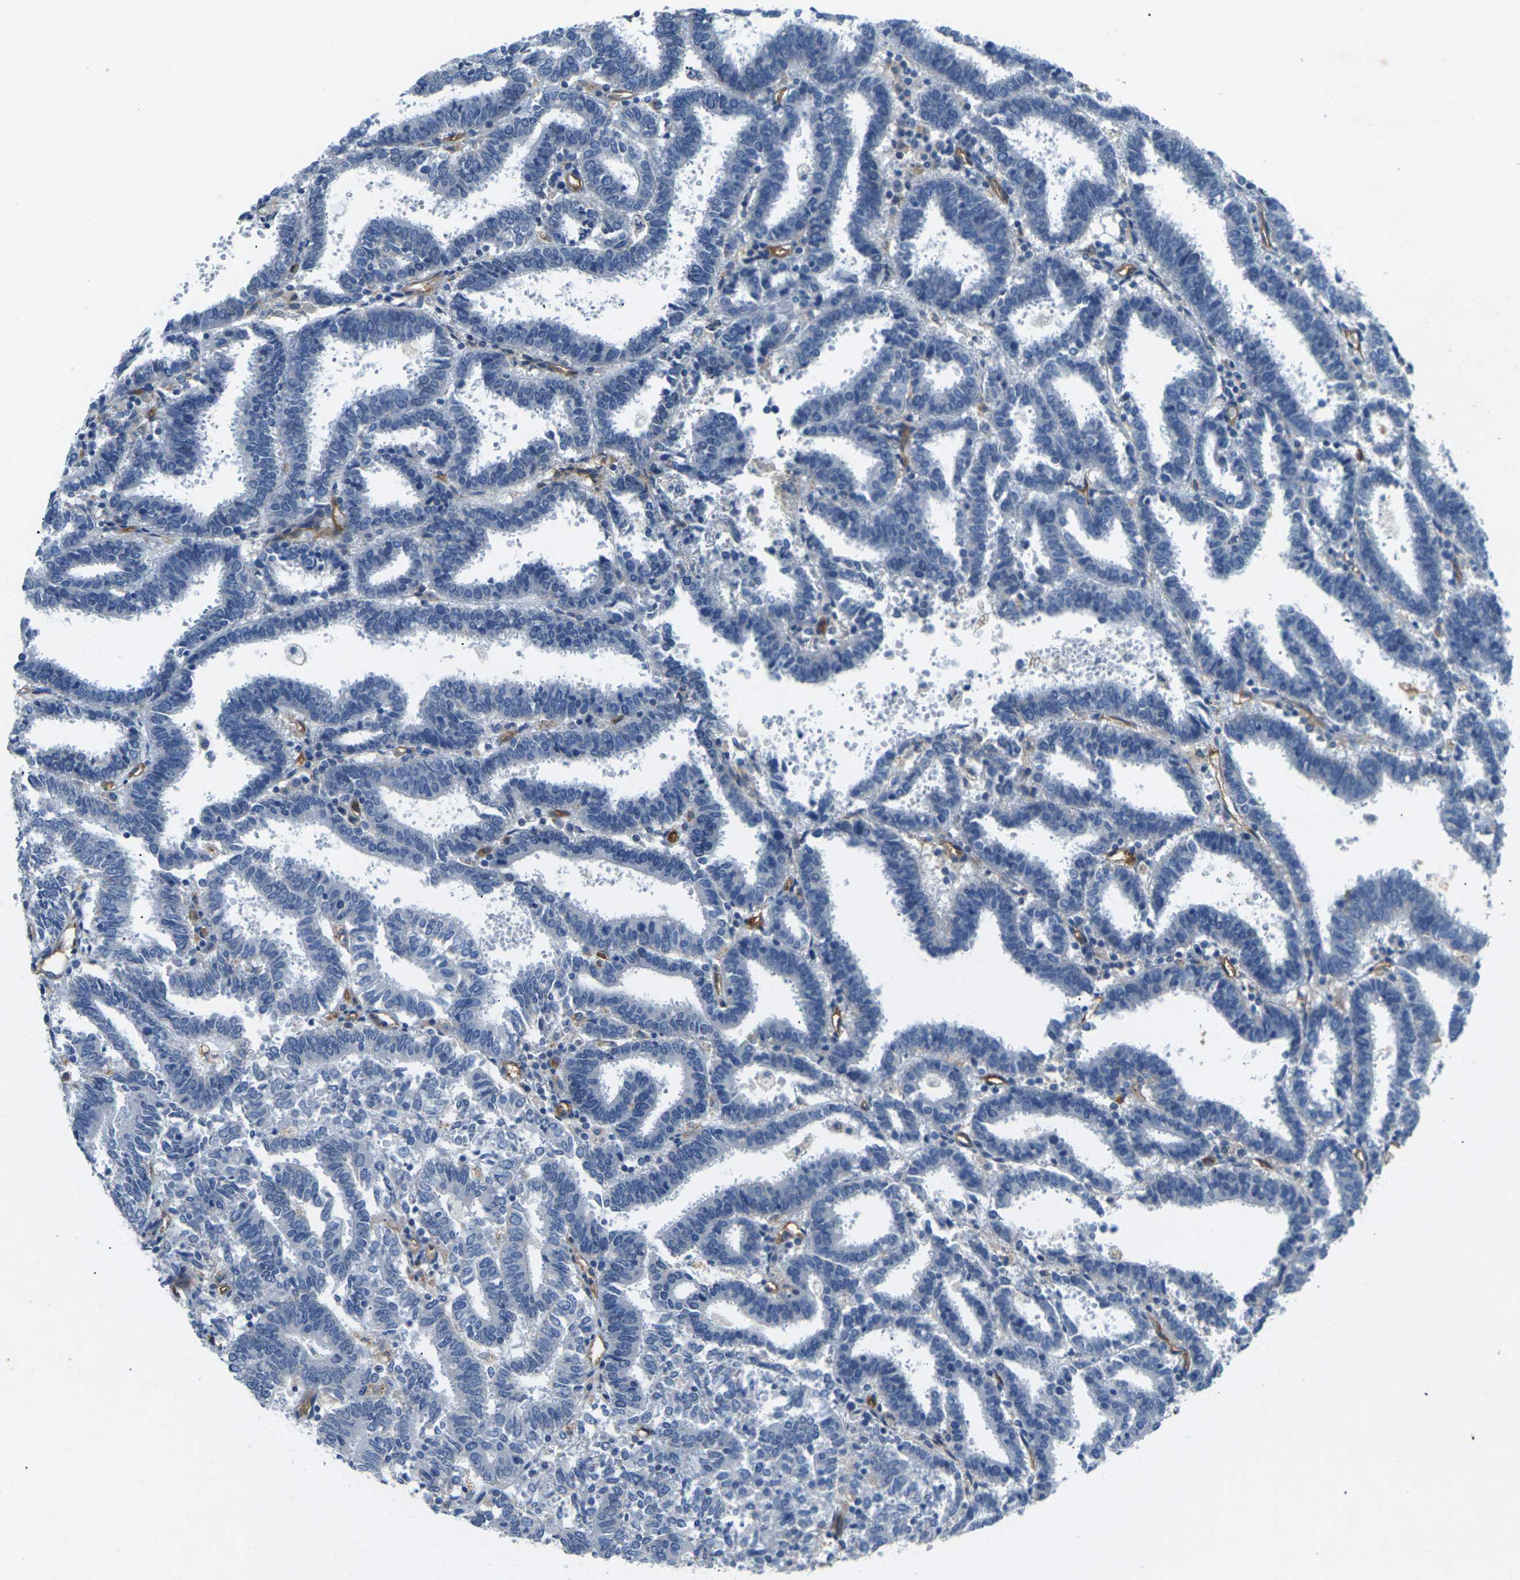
{"staining": {"intensity": "strong", "quantity": "<25%", "location": "cytoplasmic/membranous"}, "tissue": "endometrial cancer", "cell_type": "Tumor cells", "image_type": "cancer", "snomed": [{"axis": "morphology", "description": "Adenocarcinoma, NOS"}, {"axis": "topography", "description": "Uterus"}], "caption": "A high-resolution image shows immunohistochemistry staining of adenocarcinoma (endometrial), which demonstrates strong cytoplasmic/membranous staining in about <25% of tumor cells.", "gene": "ITGA5", "patient": {"sex": "female", "age": 83}}